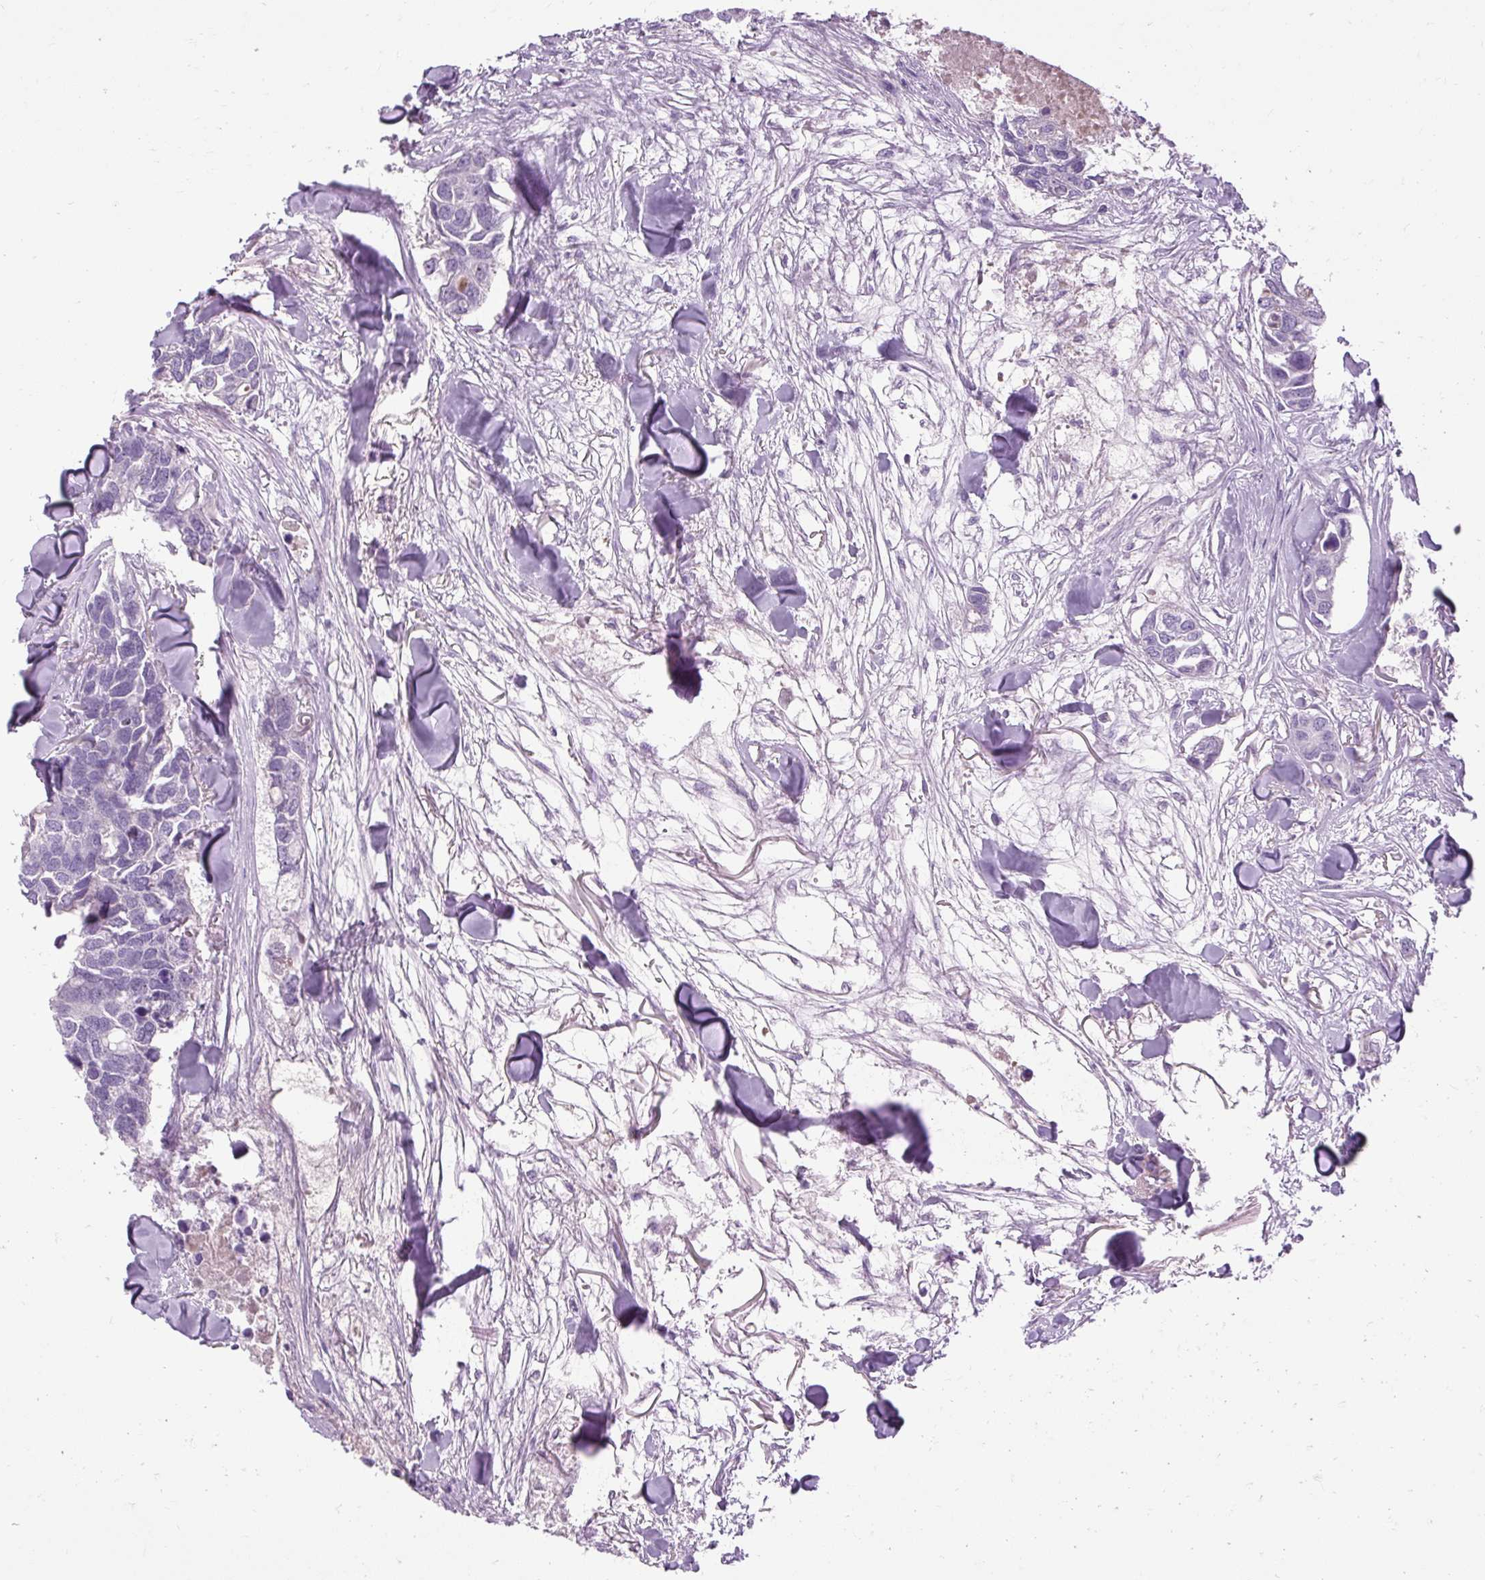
{"staining": {"intensity": "negative", "quantity": "none", "location": "none"}, "tissue": "breast cancer", "cell_type": "Tumor cells", "image_type": "cancer", "snomed": [{"axis": "morphology", "description": "Duct carcinoma"}, {"axis": "topography", "description": "Breast"}], "caption": "Intraductal carcinoma (breast) stained for a protein using IHC shows no expression tumor cells.", "gene": "ARRDC2", "patient": {"sex": "female", "age": 83}}